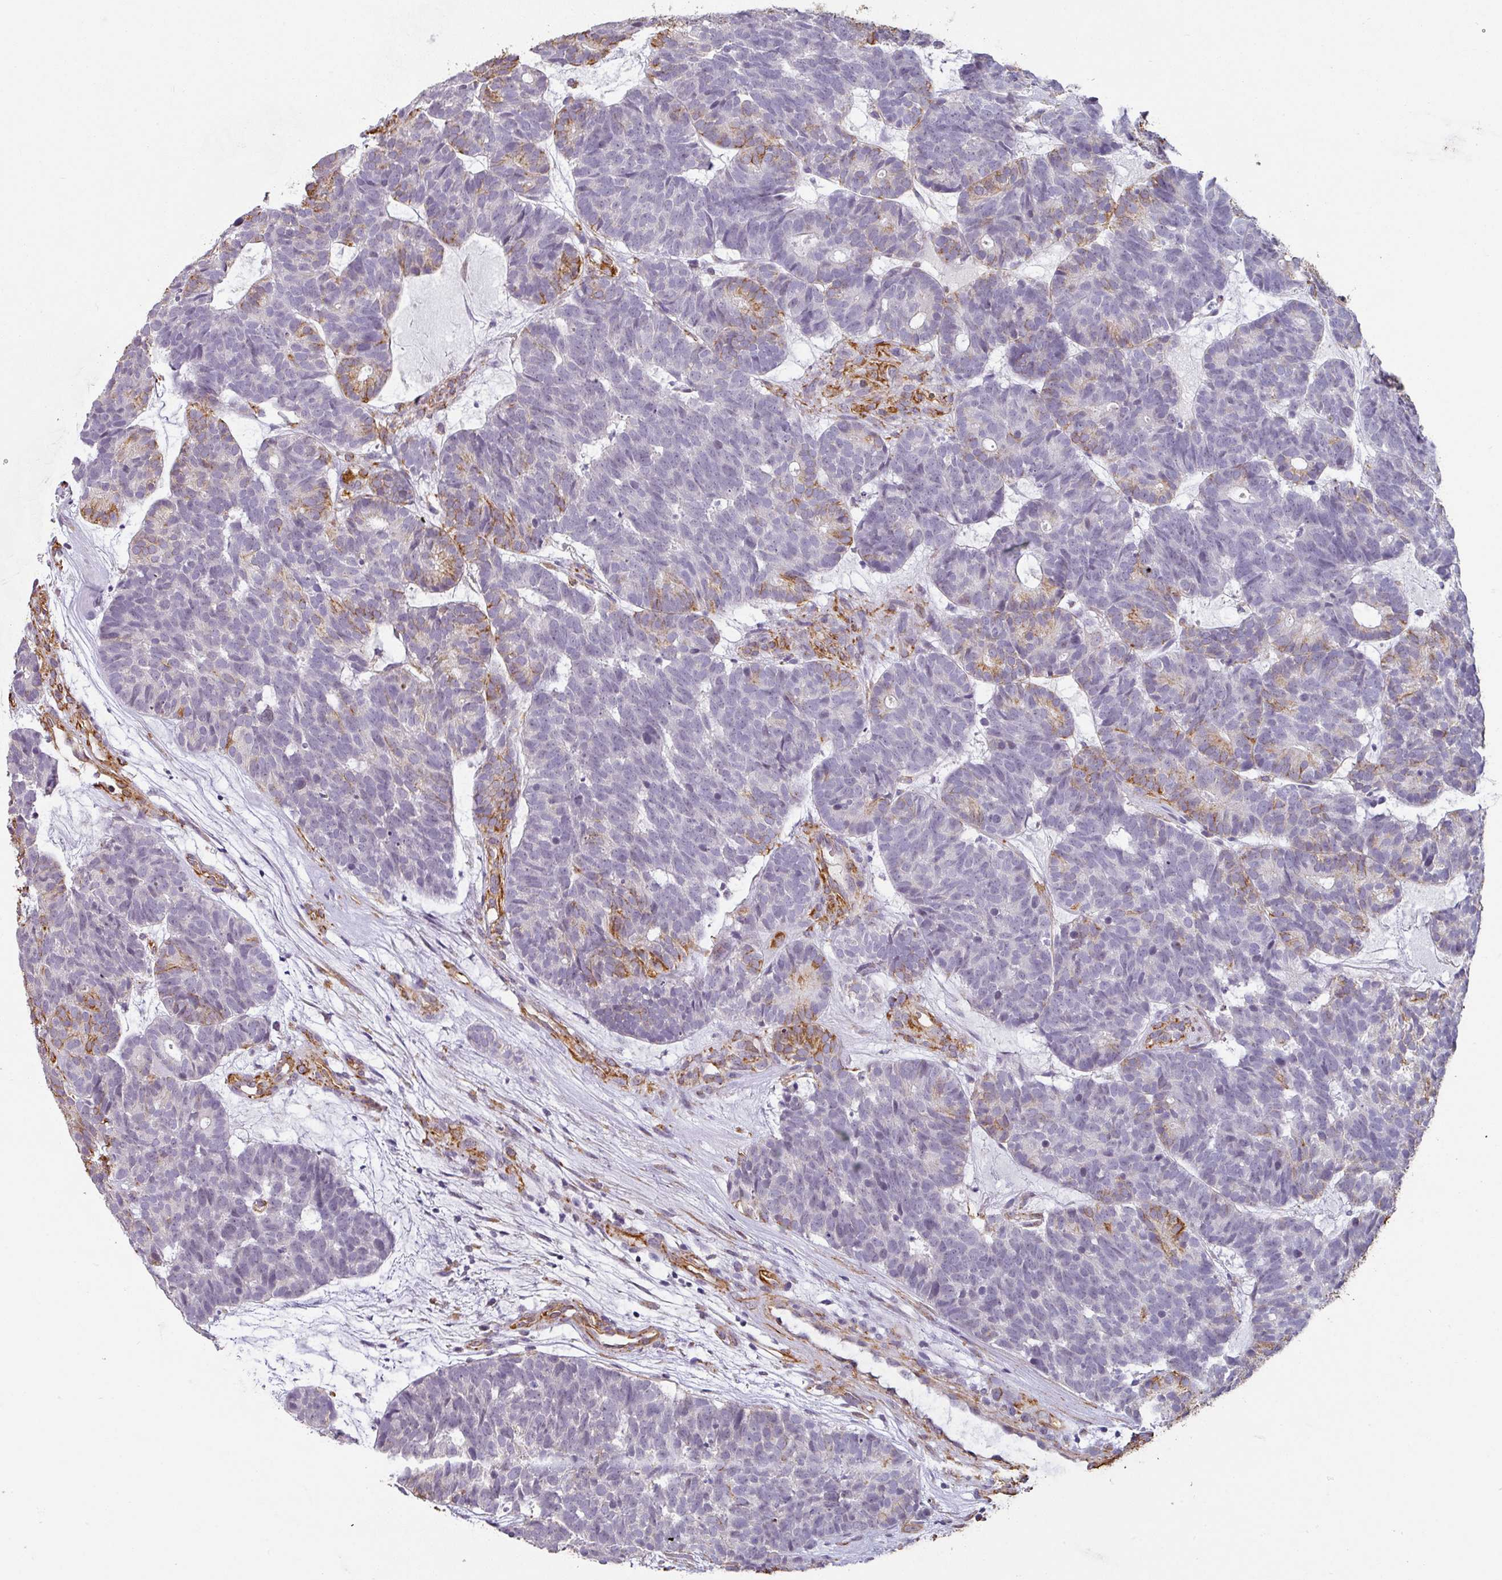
{"staining": {"intensity": "moderate", "quantity": "<25%", "location": "cytoplasmic/membranous"}, "tissue": "head and neck cancer", "cell_type": "Tumor cells", "image_type": "cancer", "snomed": [{"axis": "morphology", "description": "Adenocarcinoma, NOS"}, {"axis": "topography", "description": "Head-Neck"}], "caption": "IHC (DAB (3,3'-diaminobenzidine)) staining of head and neck cancer (adenocarcinoma) shows moderate cytoplasmic/membranous protein positivity in about <25% of tumor cells.", "gene": "ZNF280C", "patient": {"sex": "female", "age": 81}}